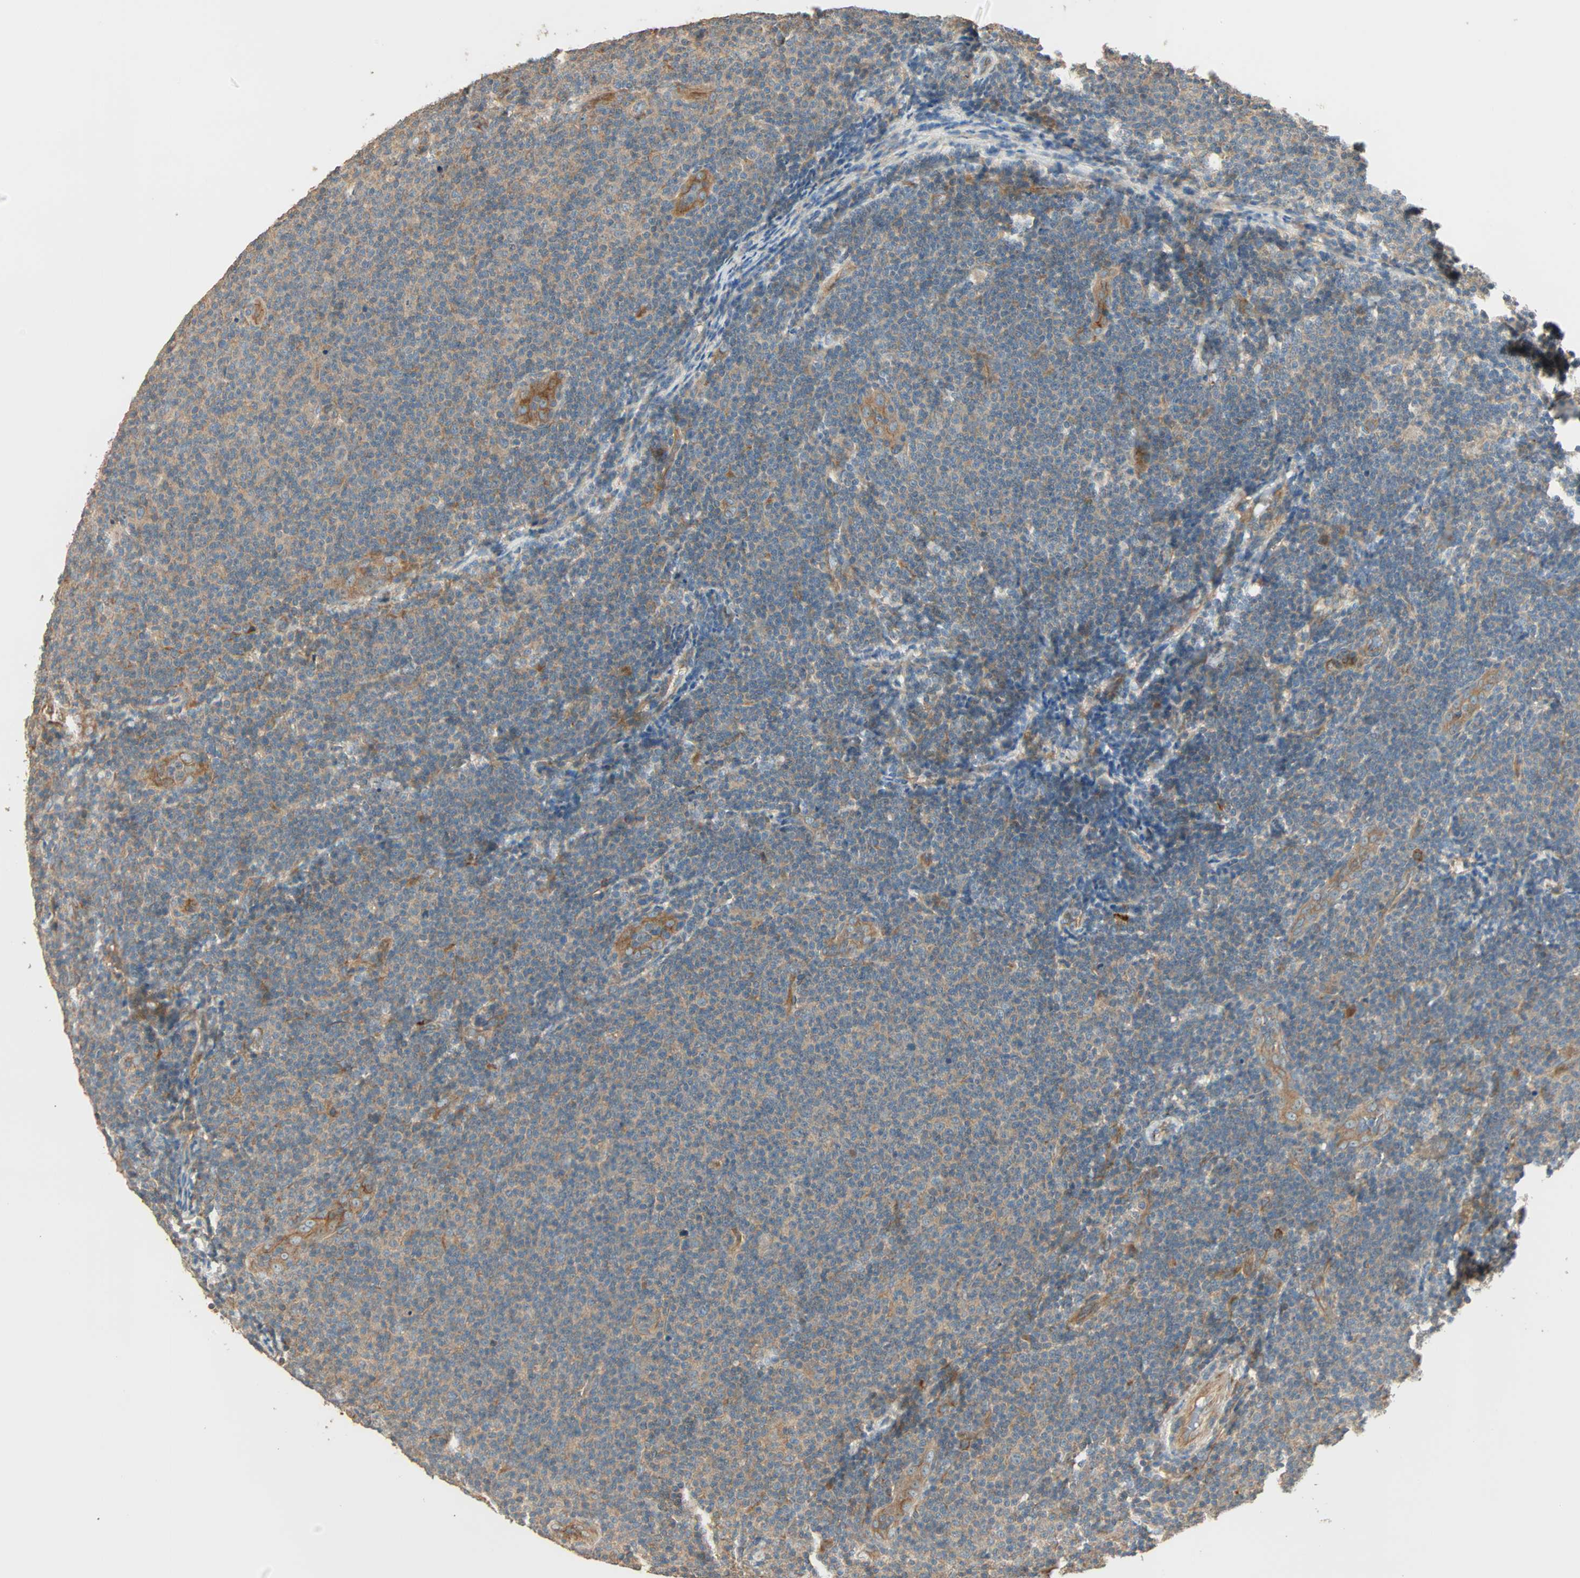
{"staining": {"intensity": "weak", "quantity": "25%-75%", "location": "cytoplasmic/membranous"}, "tissue": "lymphoma", "cell_type": "Tumor cells", "image_type": "cancer", "snomed": [{"axis": "morphology", "description": "Malignant lymphoma, non-Hodgkin's type, Low grade"}, {"axis": "topography", "description": "Lymph node"}], "caption": "Immunohistochemical staining of human lymphoma demonstrates low levels of weak cytoplasmic/membranous protein expression in approximately 25%-75% of tumor cells.", "gene": "GALK1", "patient": {"sex": "male", "age": 83}}